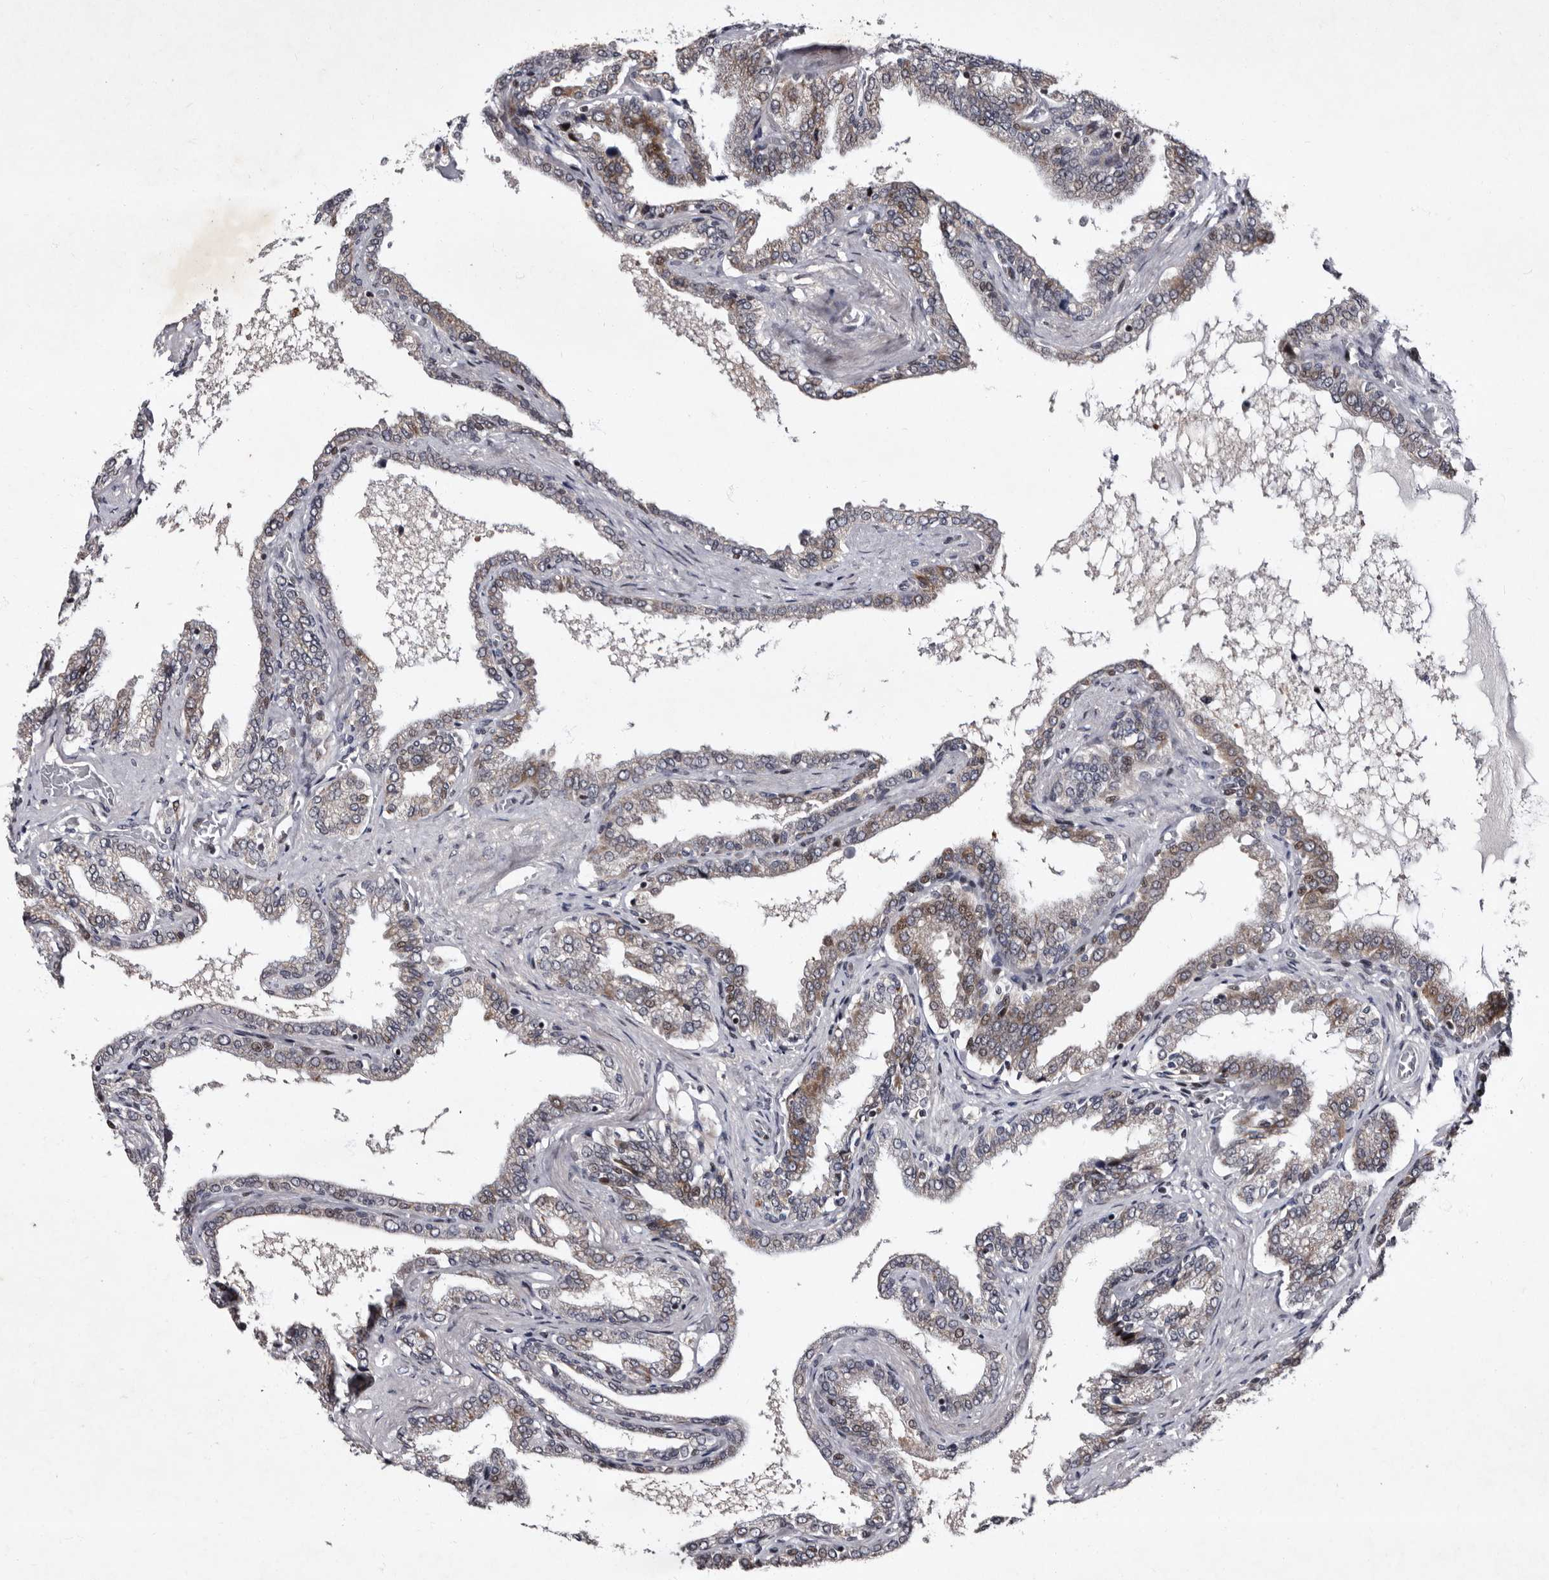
{"staining": {"intensity": "moderate", "quantity": "25%-75%", "location": "cytoplasmic/membranous,nuclear"}, "tissue": "seminal vesicle", "cell_type": "Glandular cells", "image_type": "normal", "snomed": [{"axis": "morphology", "description": "Normal tissue, NOS"}, {"axis": "topography", "description": "Seminal veicle"}], "caption": "This is a photomicrograph of immunohistochemistry (IHC) staining of normal seminal vesicle, which shows moderate staining in the cytoplasmic/membranous,nuclear of glandular cells.", "gene": "TNKS", "patient": {"sex": "male", "age": 46}}